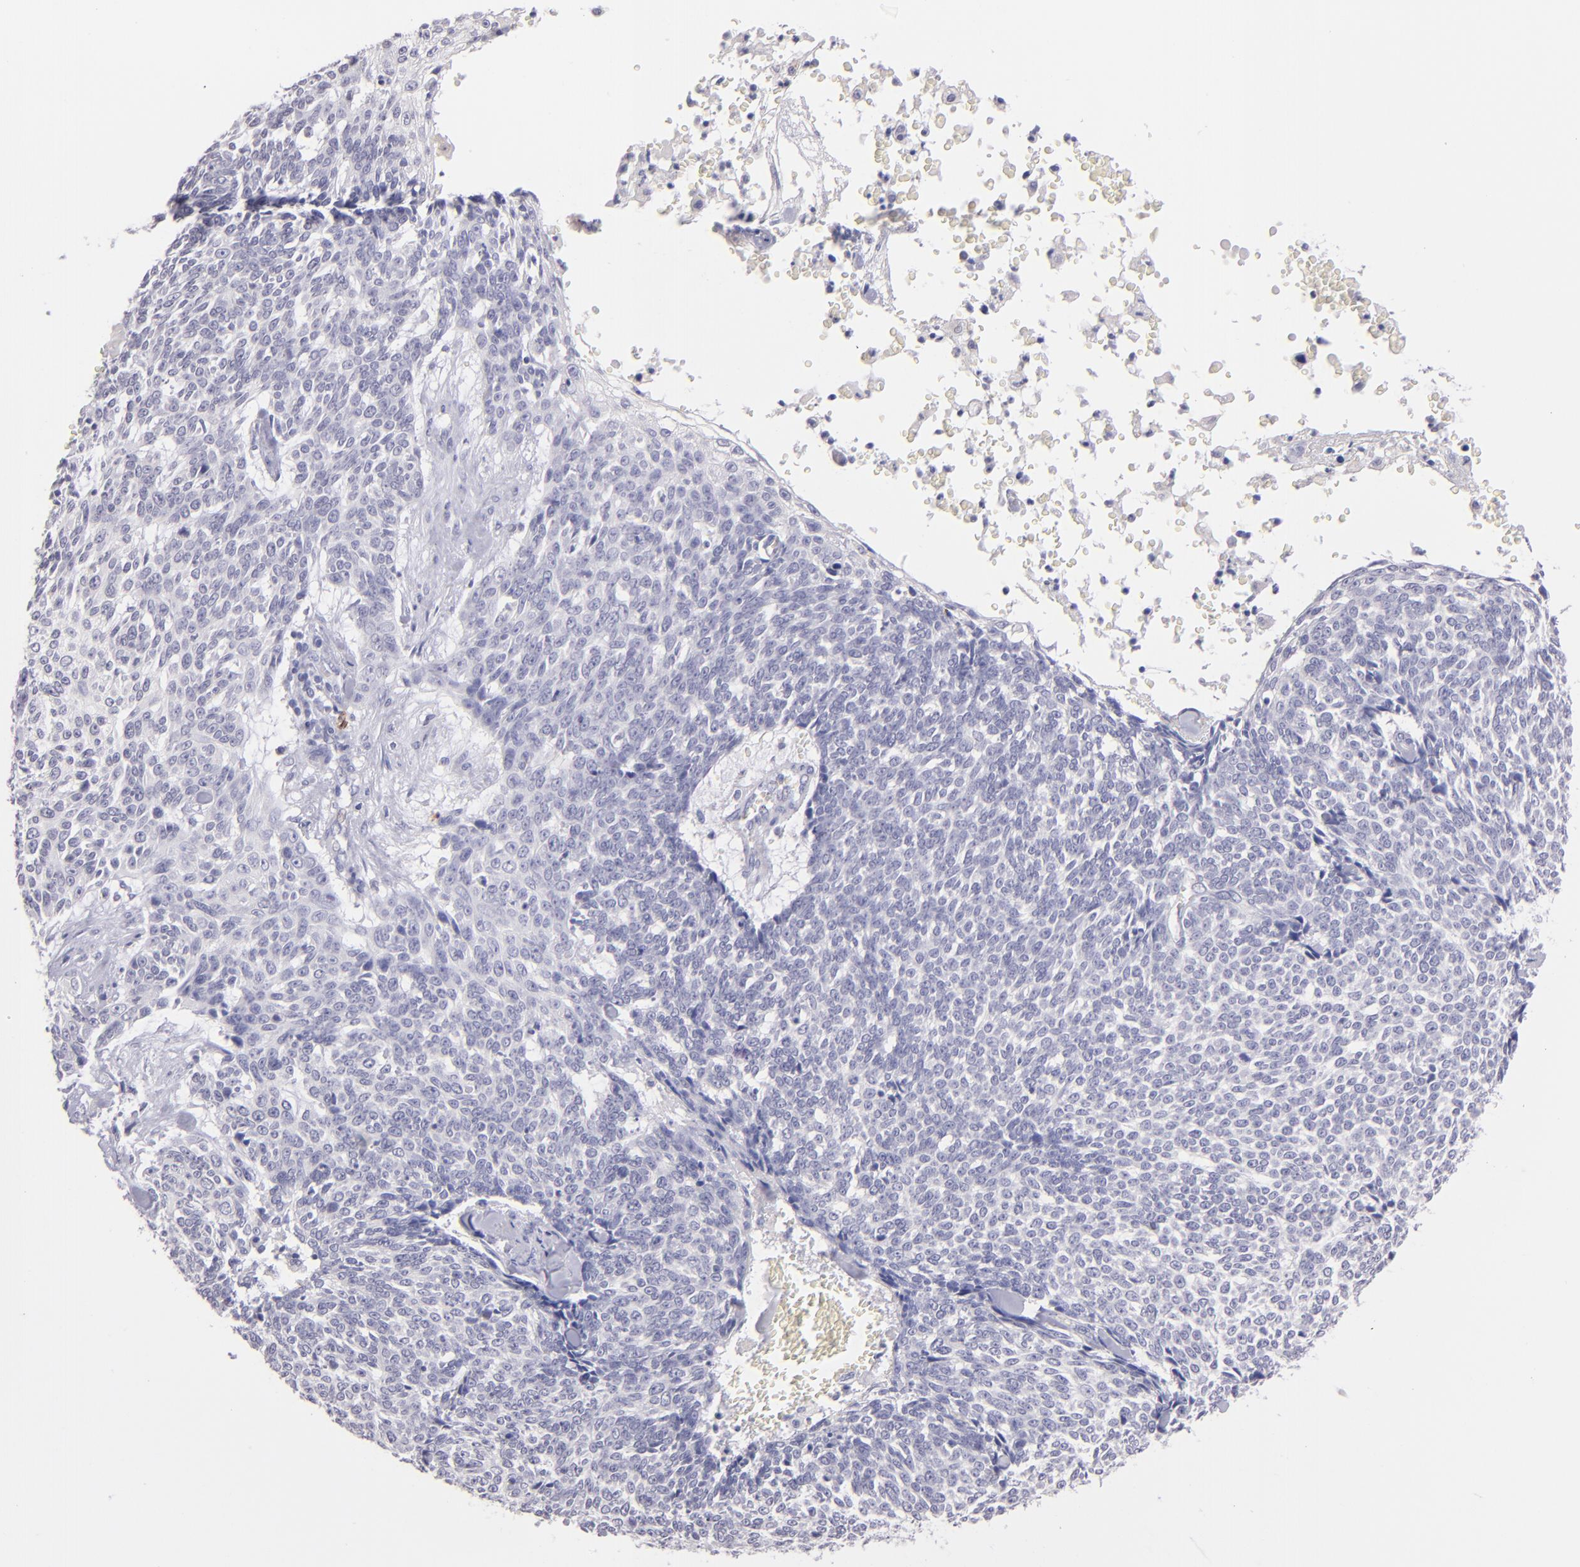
{"staining": {"intensity": "negative", "quantity": "none", "location": "none"}, "tissue": "skin cancer", "cell_type": "Tumor cells", "image_type": "cancer", "snomed": [{"axis": "morphology", "description": "Basal cell carcinoma"}, {"axis": "topography", "description": "Skin"}], "caption": "Immunohistochemistry histopathology image of neoplastic tissue: human skin basal cell carcinoma stained with DAB exhibits no significant protein positivity in tumor cells.", "gene": "IL2RA", "patient": {"sex": "female", "age": 89}}